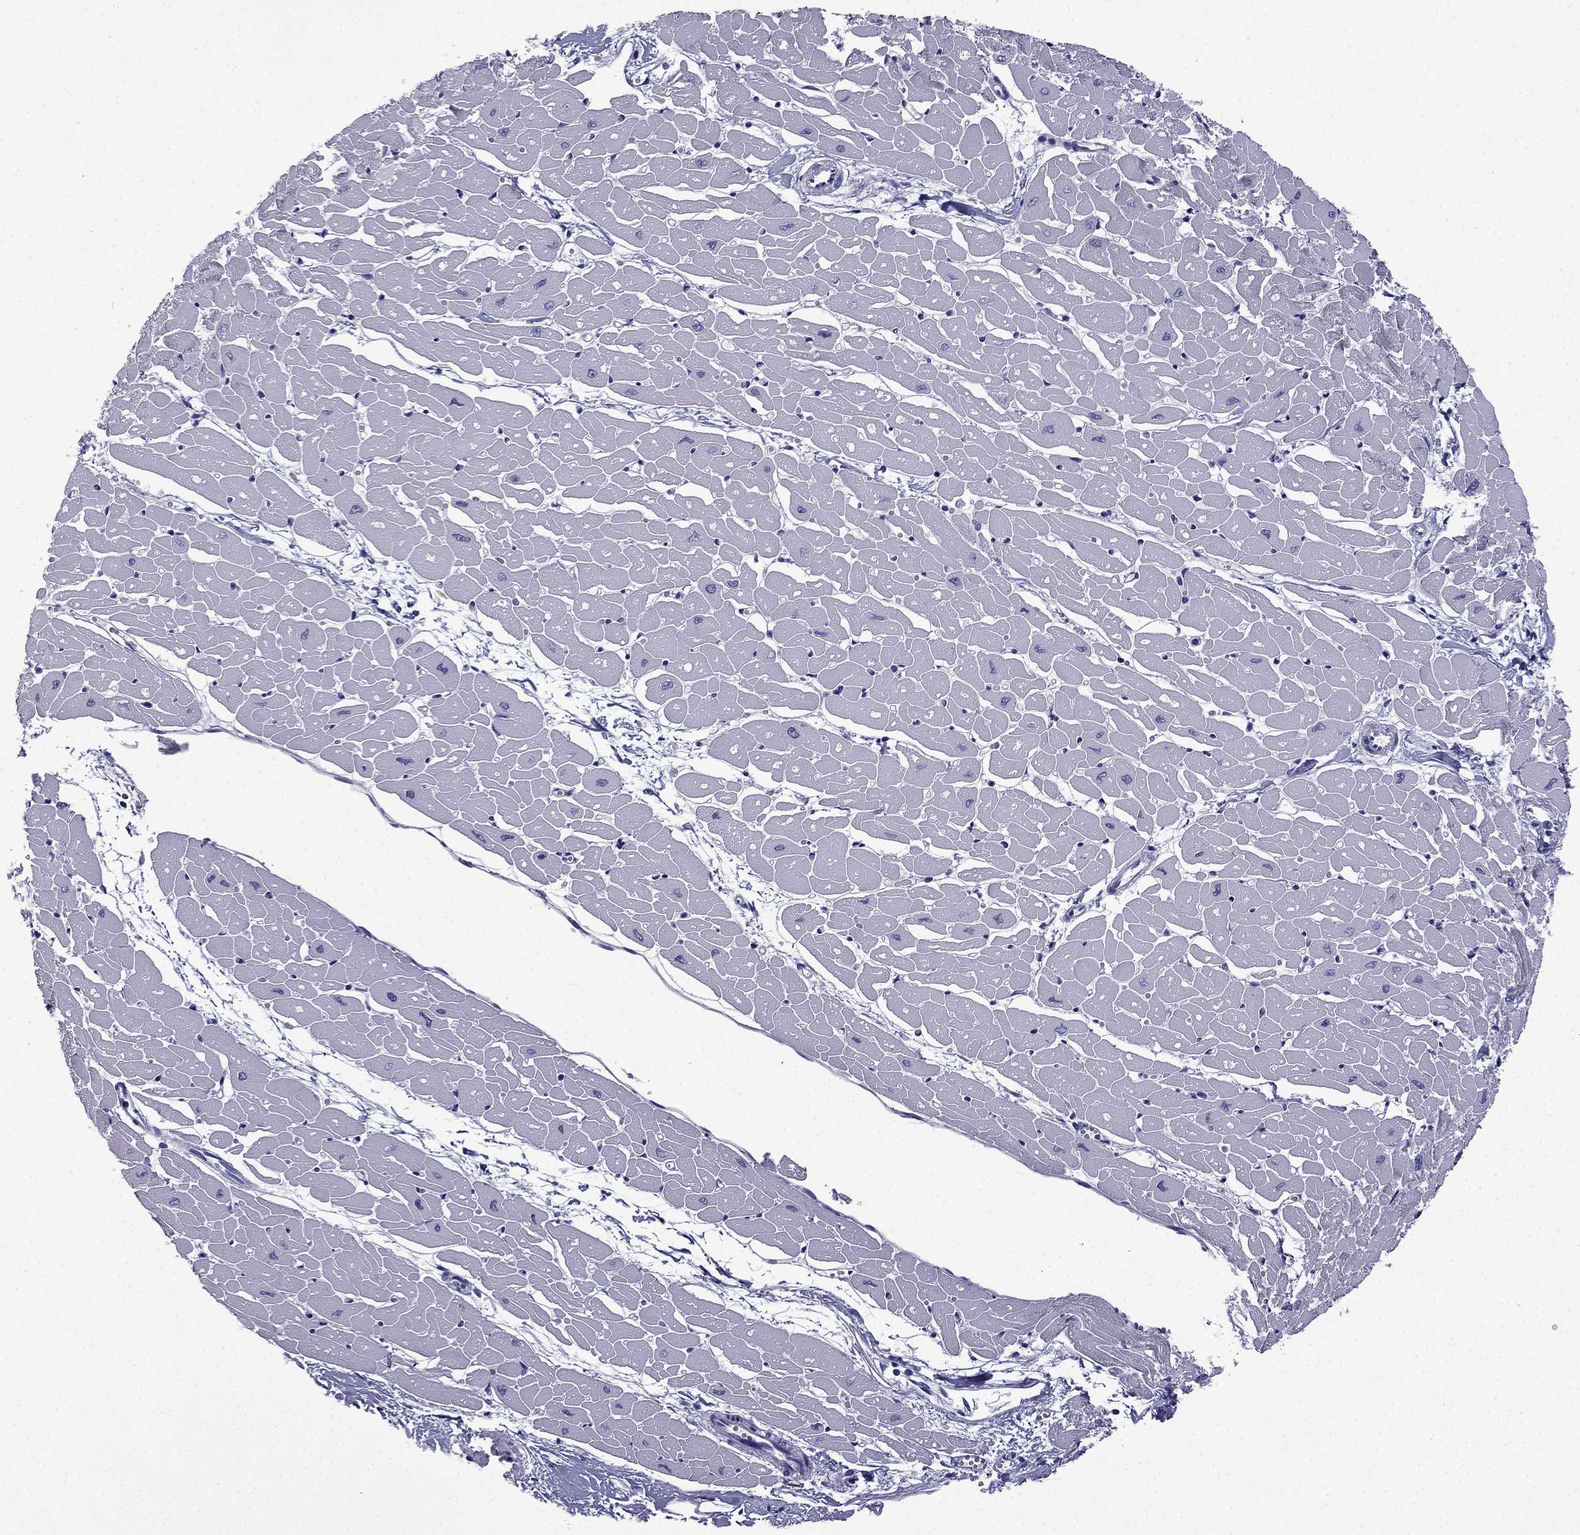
{"staining": {"intensity": "negative", "quantity": "none", "location": "none"}, "tissue": "heart muscle", "cell_type": "Cardiomyocytes", "image_type": "normal", "snomed": [{"axis": "morphology", "description": "Normal tissue, NOS"}, {"axis": "topography", "description": "Heart"}], "caption": "The photomicrograph shows no significant staining in cardiomyocytes of heart muscle. (Brightfield microscopy of DAB (3,3'-diaminobenzidine) immunohistochemistry at high magnification).", "gene": "TSSK4", "patient": {"sex": "male", "age": 57}}